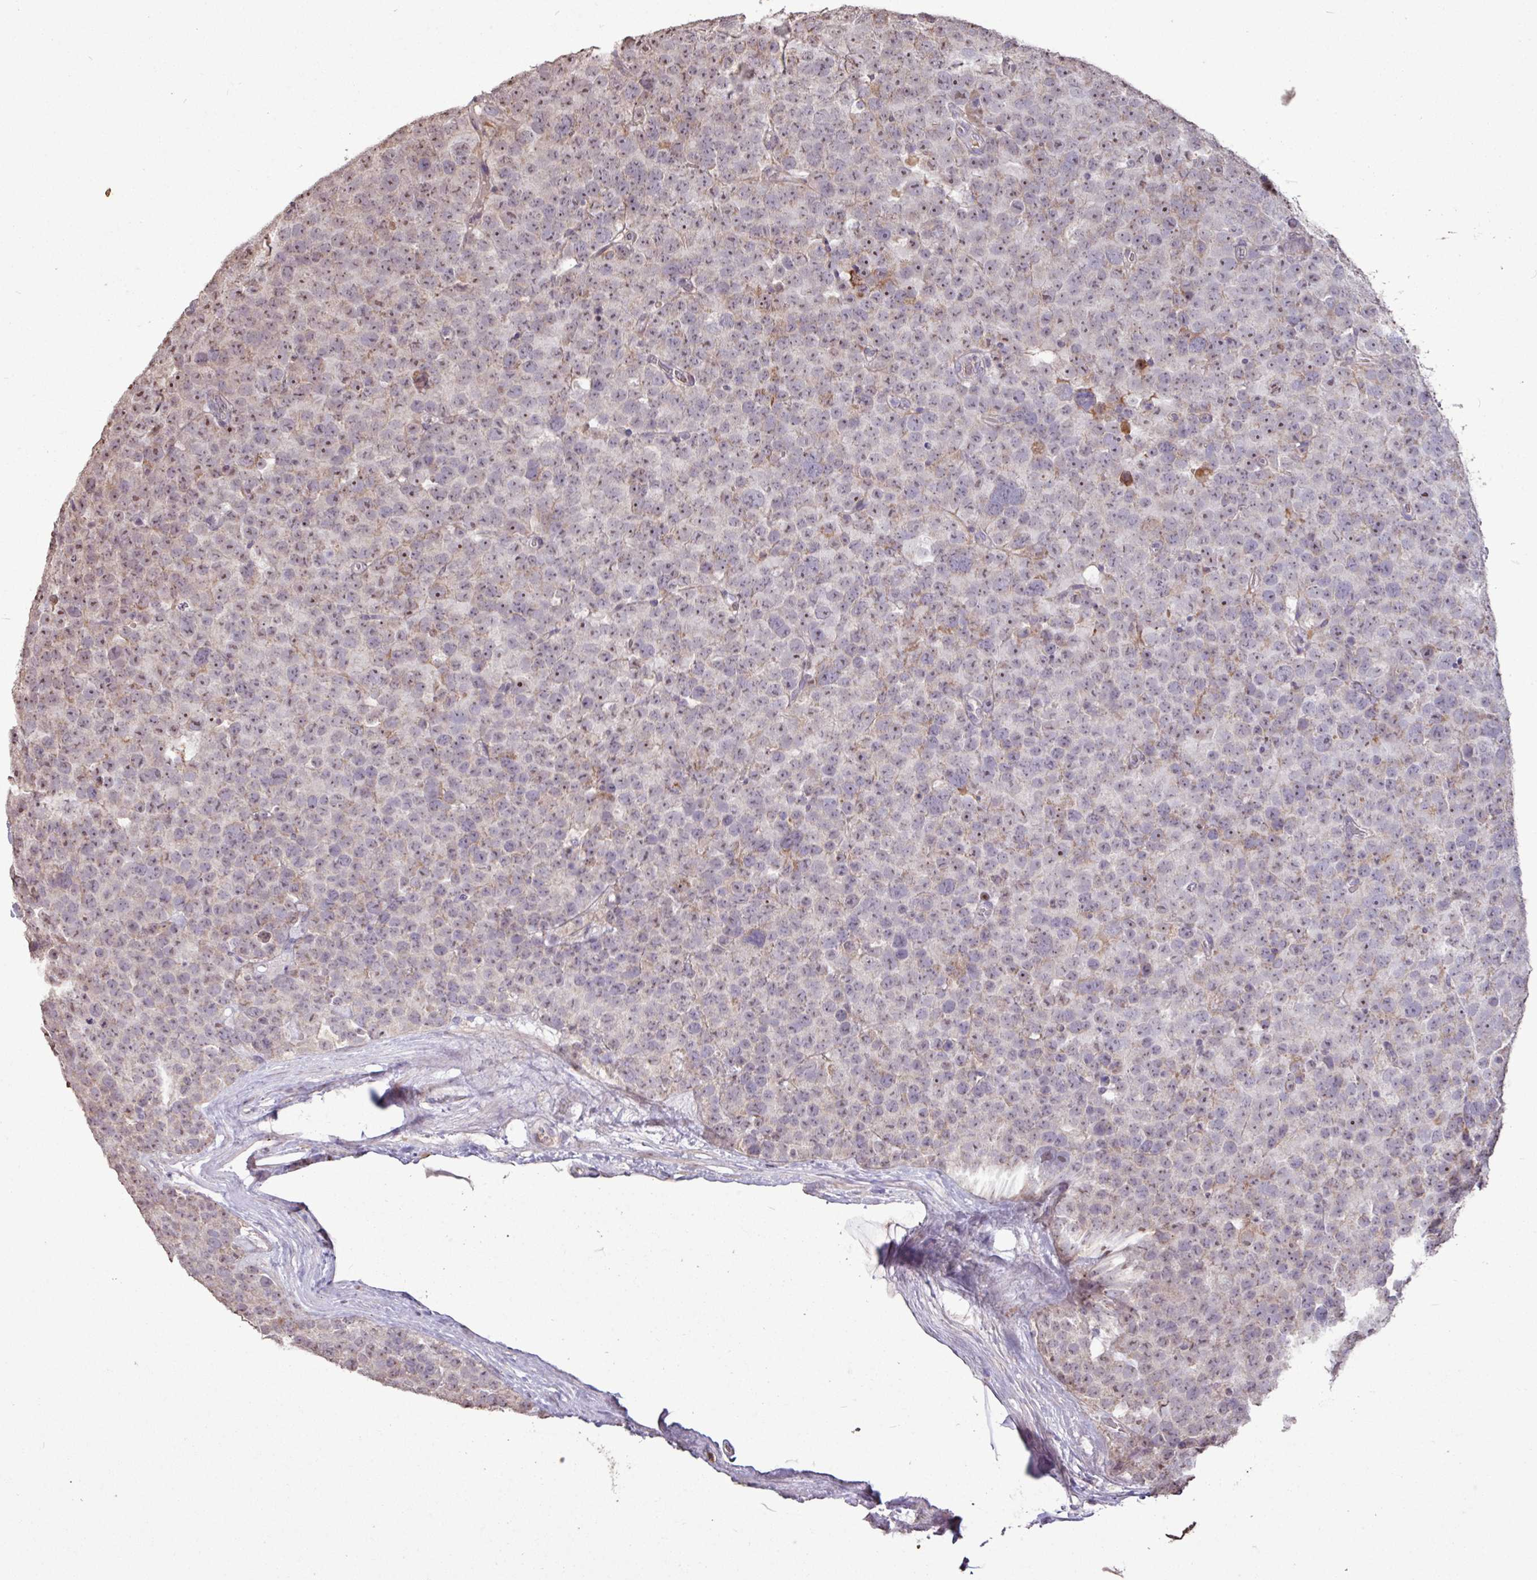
{"staining": {"intensity": "weak", "quantity": ">75%", "location": "nuclear"}, "tissue": "testis cancer", "cell_type": "Tumor cells", "image_type": "cancer", "snomed": [{"axis": "morphology", "description": "Seminoma, NOS"}, {"axis": "topography", "description": "Testis"}], "caption": "Testis seminoma stained for a protein demonstrates weak nuclear positivity in tumor cells.", "gene": "L3MBTL3", "patient": {"sex": "male", "age": 71}}